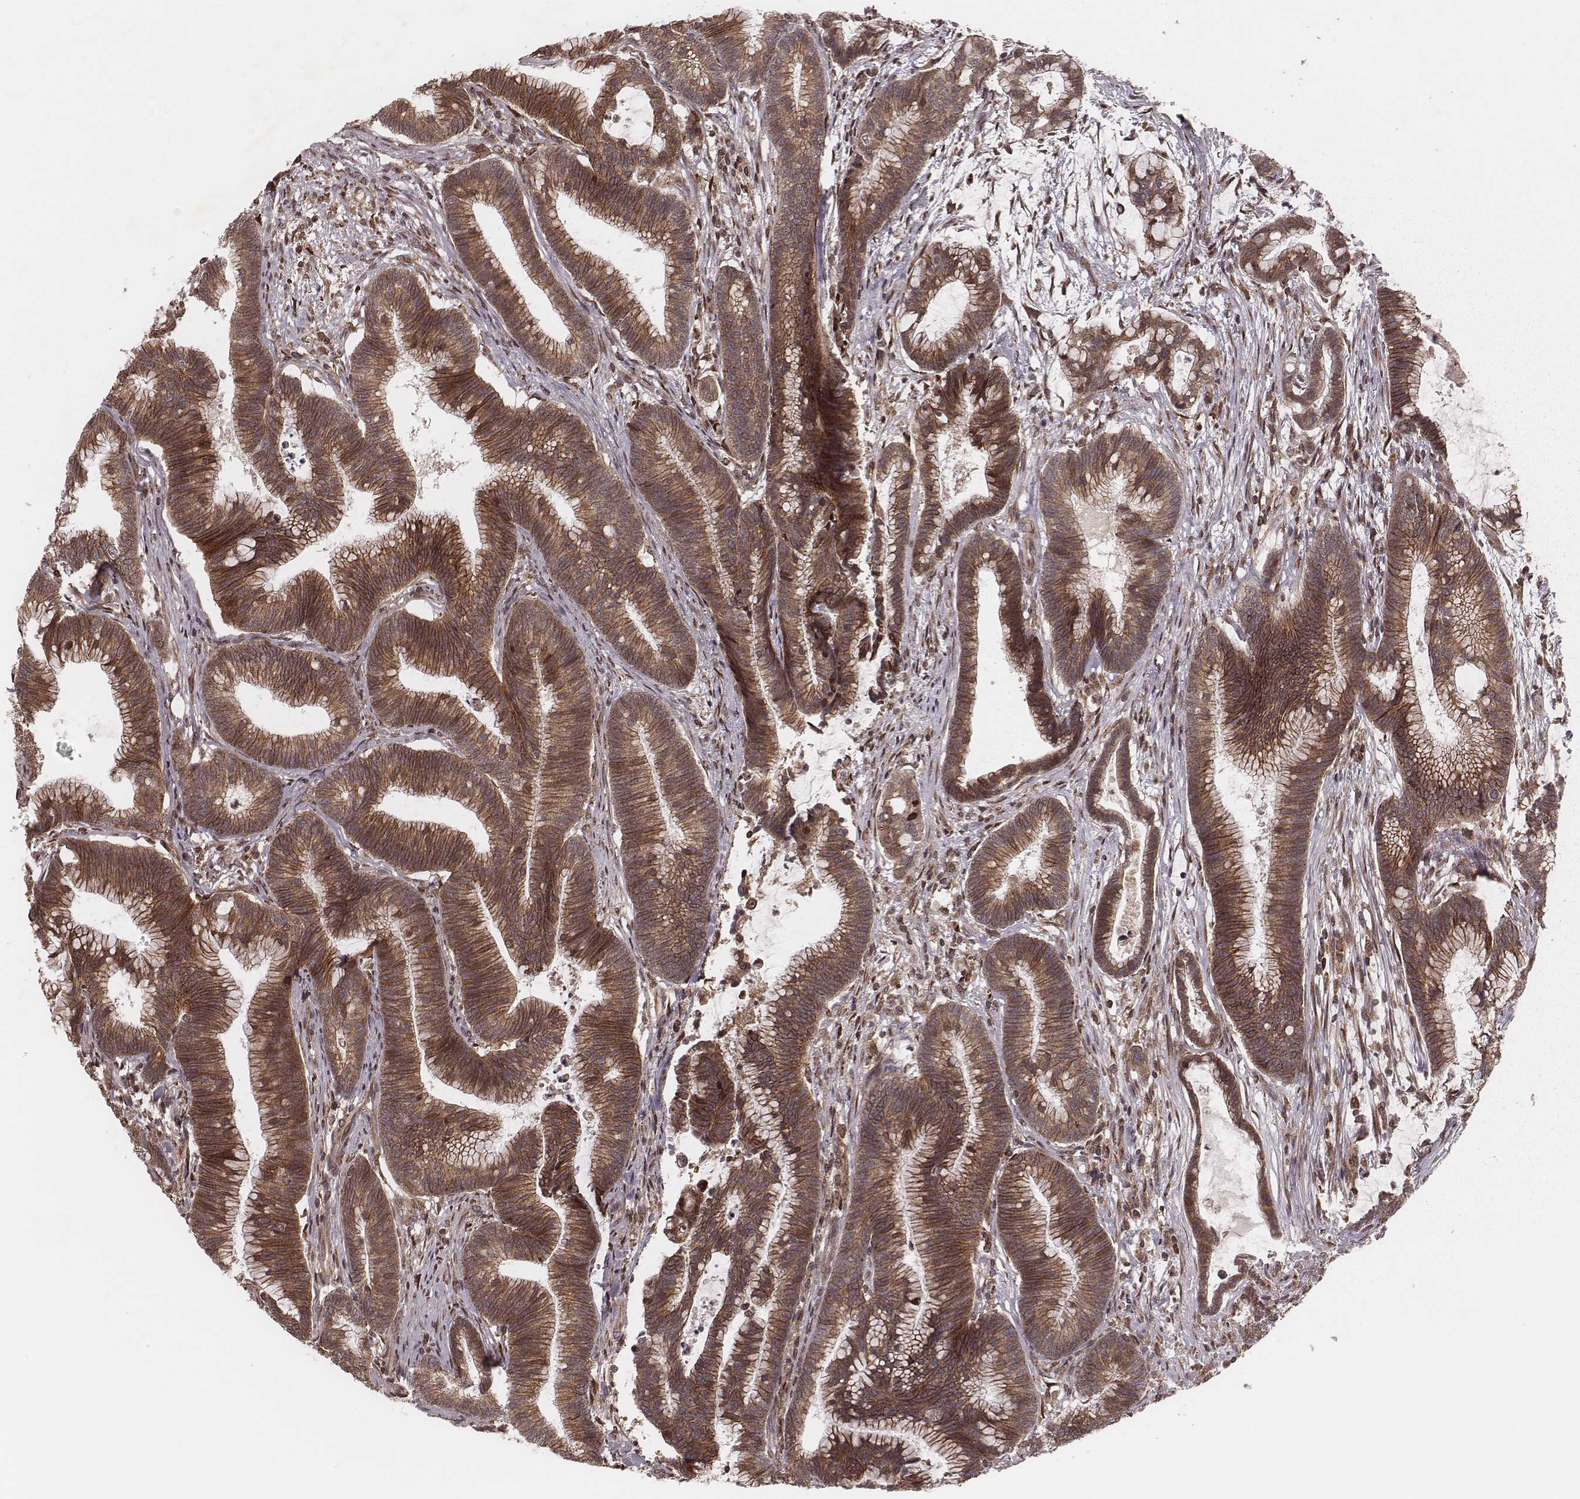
{"staining": {"intensity": "moderate", "quantity": ">75%", "location": "cytoplasmic/membranous"}, "tissue": "colorectal cancer", "cell_type": "Tumor cells", "image_type": "cancer", "snomed": [{"axis": "morphology", "description": "Adenocarcinoma, NOS"}, {"axis": "topography", "description": "Colon"}], "caption": "Immunohistochemistry (DAB (3,3'-diaminobenzidine)) staining of adenocarcinoma (colorectal) shows moderate cytoplasmic/membranous protein staining in approximately >75% of tumor cells.", "gene": "MYO19", "patient": {"sex": "female", "age": 78}}